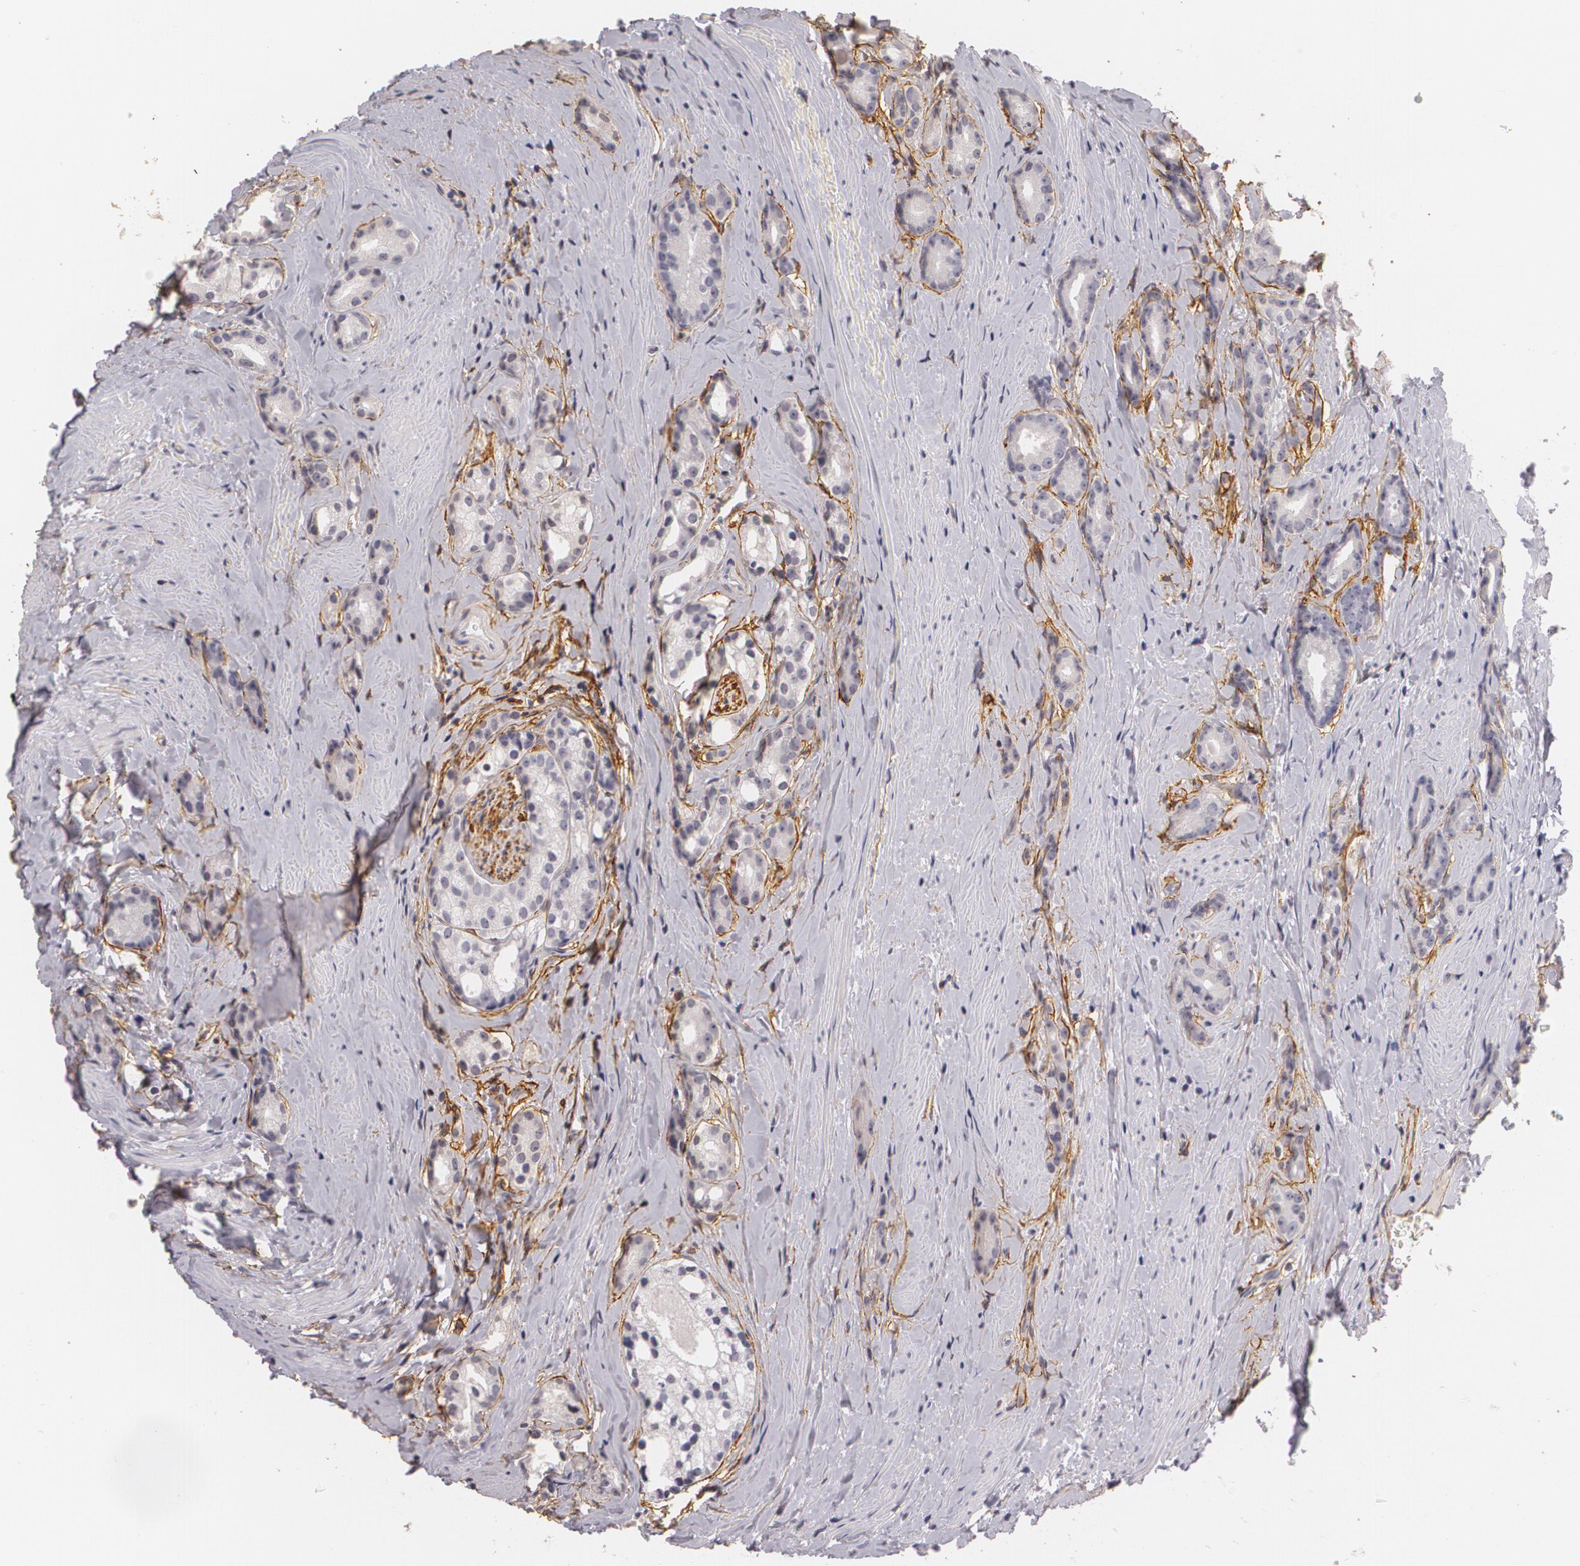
{"staining": {"intensity": "negative", "quantity": "none", "location": "none"}, "tissue": "prostate cancer", "cell_type": "Tumor cells", "image_type": "cancer", "snomed": [{"axis": "morphology", "description": "Adenocarcinoma, Medium grade"}, {"axis": "topography", "description": "Prostate"}], "caption": "Human prostate cancer stained for a protein using IHC displays no expression in tumor cells.", "gene": "NGFR", "patient": {"sex": "male", "age": 59}}